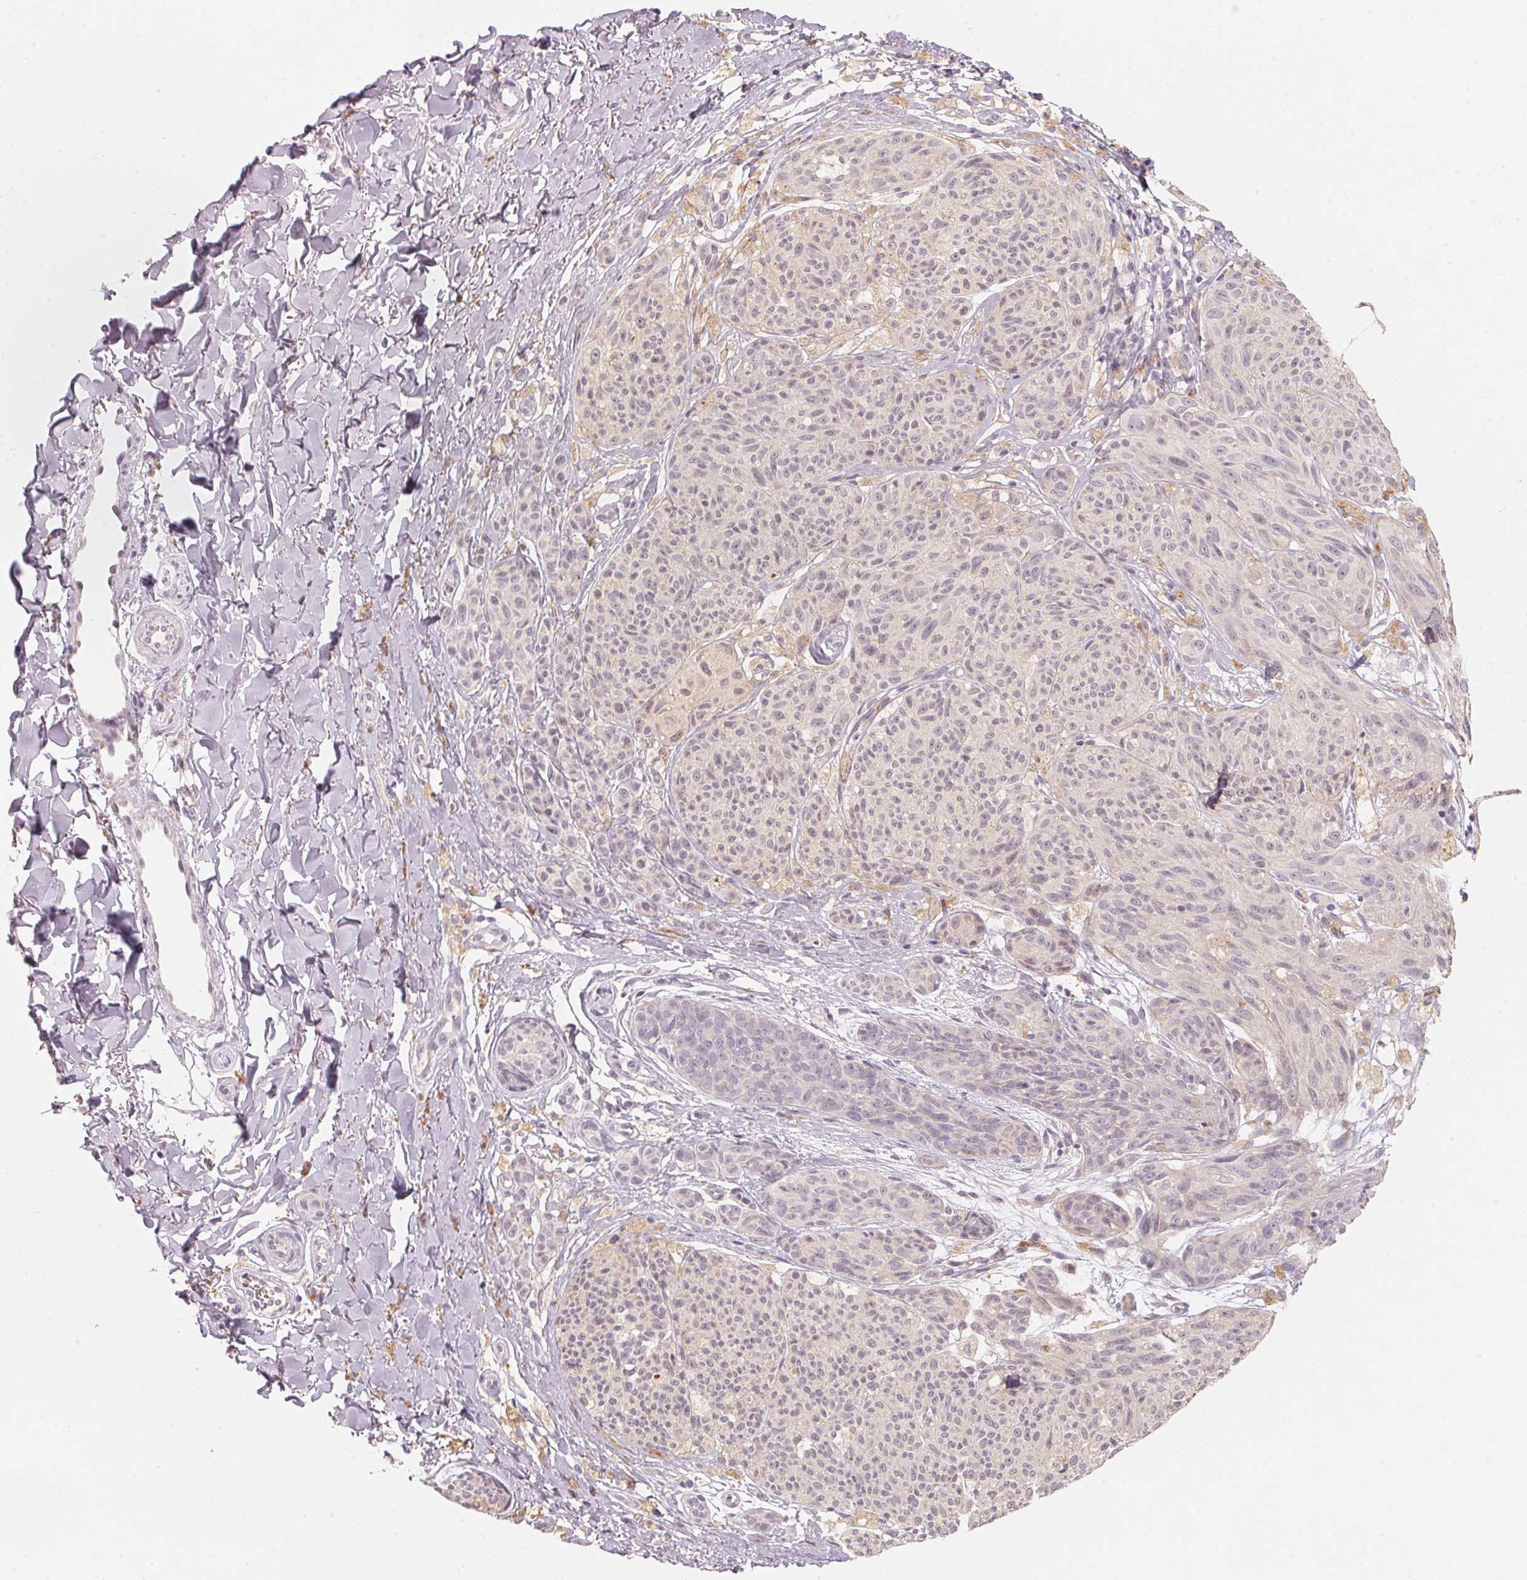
{"staining": {"intensity": "negative", "quantity": "none", "location": "none"}, "tissue": "melanoma", "cell_type": "Tumor cells", "image_type": "cancer", "snomed": [{"axis": "morphology", "description": "Malignant melanoma, NOS"}, {"axis": "topography", "description": "Skin"}], "caption": "Immunohistochemistry (IHC) image of malignant melanoma stained for a protein (brown), which displays no positivity in tumor cells.", "gene": "TREH", "patient": {"sex": "female", "age": 87}}